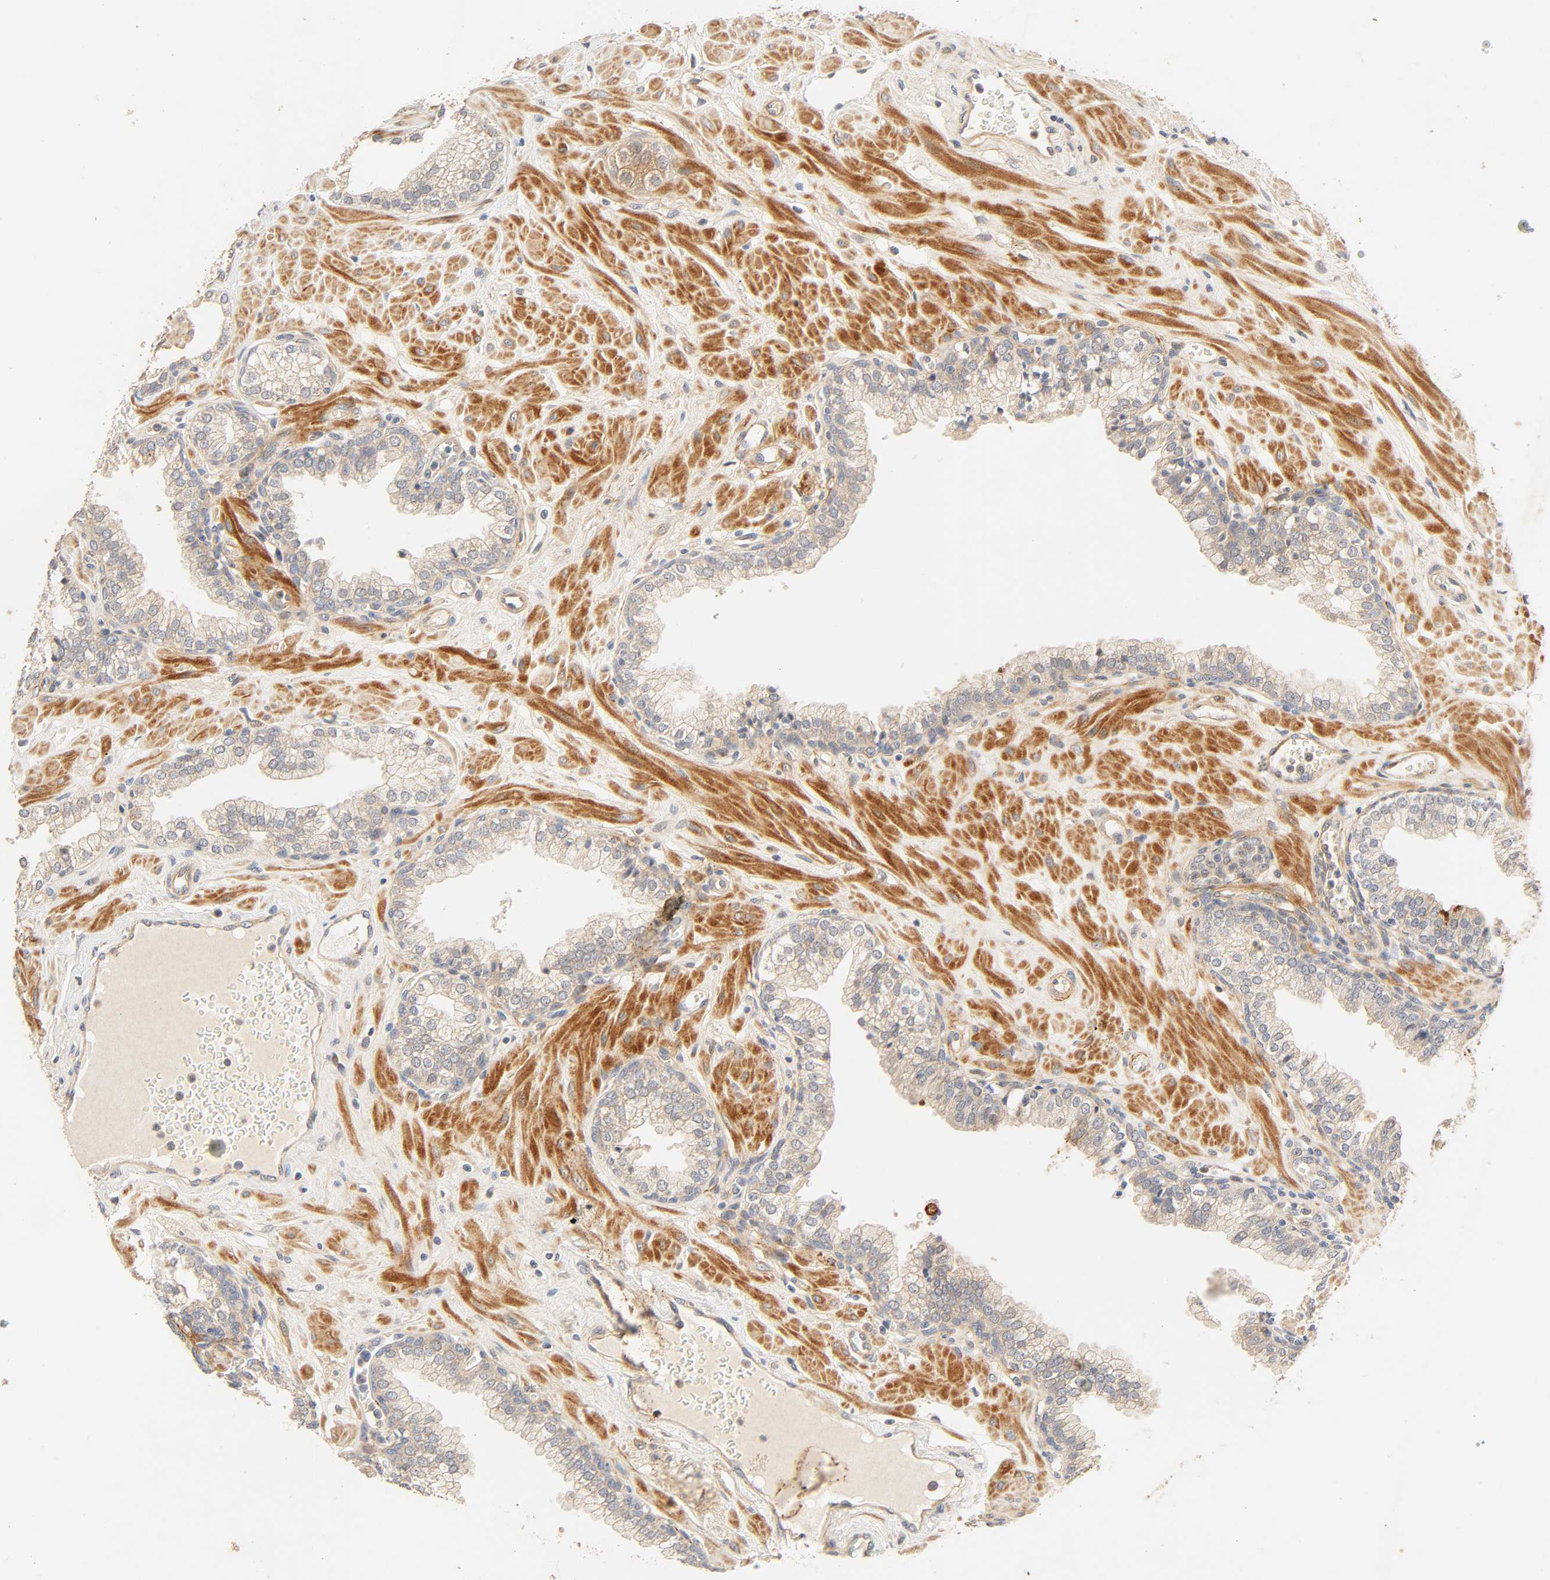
{"staining": {"intensity": "weak", "quantity": "25%-75%", "location": "cytoplasmic/membranous"}, "tissue": "prostate", "cell_type": "Glandular cells", "image_type": "normal", "snomed": [{"axis": "morphology", "description": "Normal tissue, NOS"}, {"axis": "topography", "description": "Prostate"}], "caption": "Glandular cells display low levels of weak cytoplasmic/membranous staining in approximately 25%-75% of cells in normal human prostate. Nuclei are stained in blue.", "gene": "CACNA1G", "patient": {"sex": "male", "age": 60}}